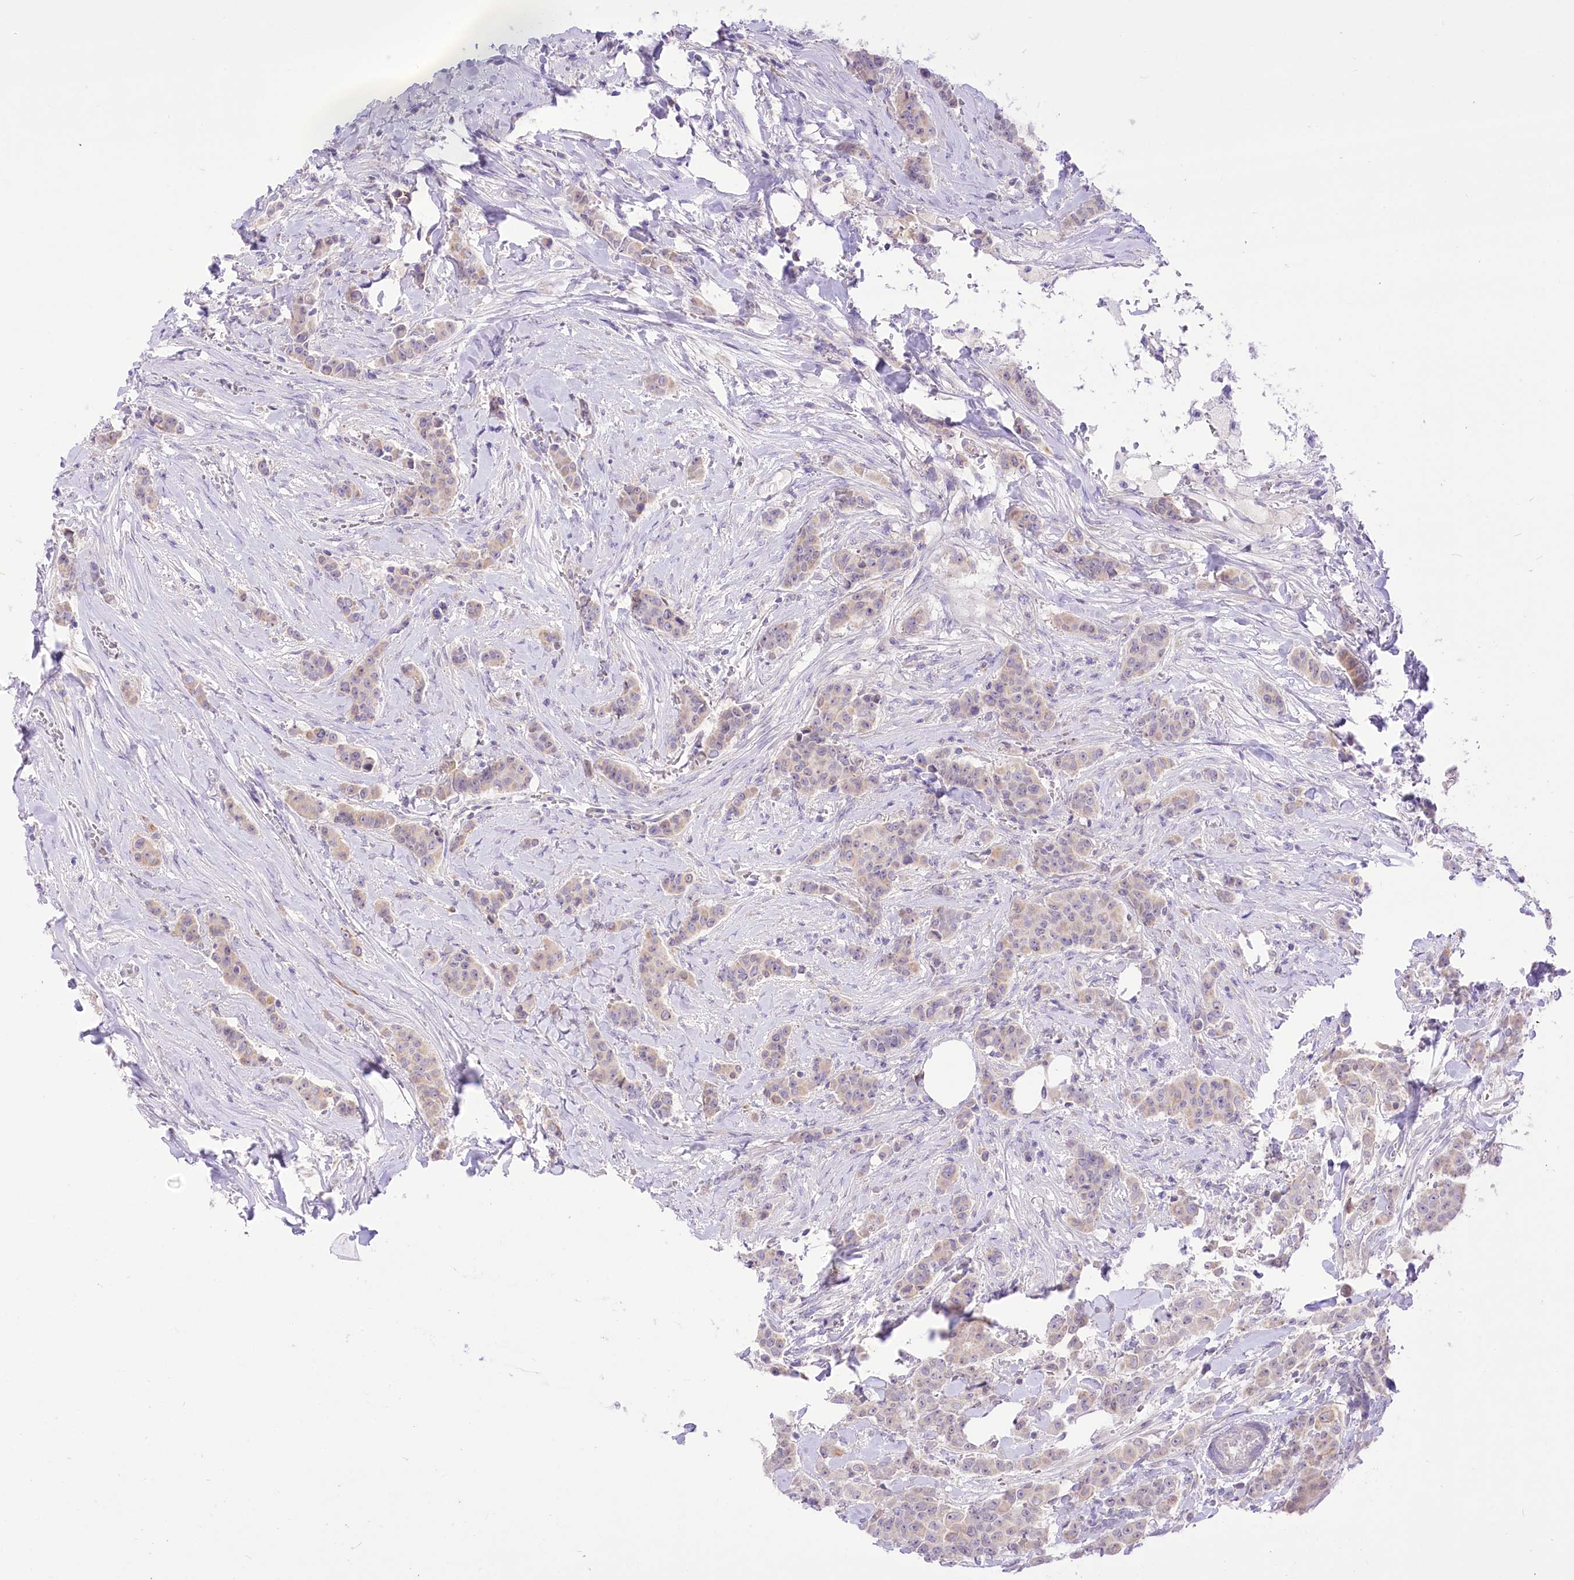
{"staining": {"intensity": "negative", "quantity": "none", "location": "none"}, "tissue": "breast cancer", "cell_type": "Tumor cells", "image_type": "cancer", "snomed": [{"axis": "morphology", "description": "Duct carcinoma"}, {"axis": "topography", "description": "Breast"}], "caption": "DAB (3,3'-diaminobenzidine) immunohistochemical staining of human breast intraductal carcinoma displays no significant staining in tumor cells.", "gene": "HELT", "patient": {"sex": "female", "age": 40}}